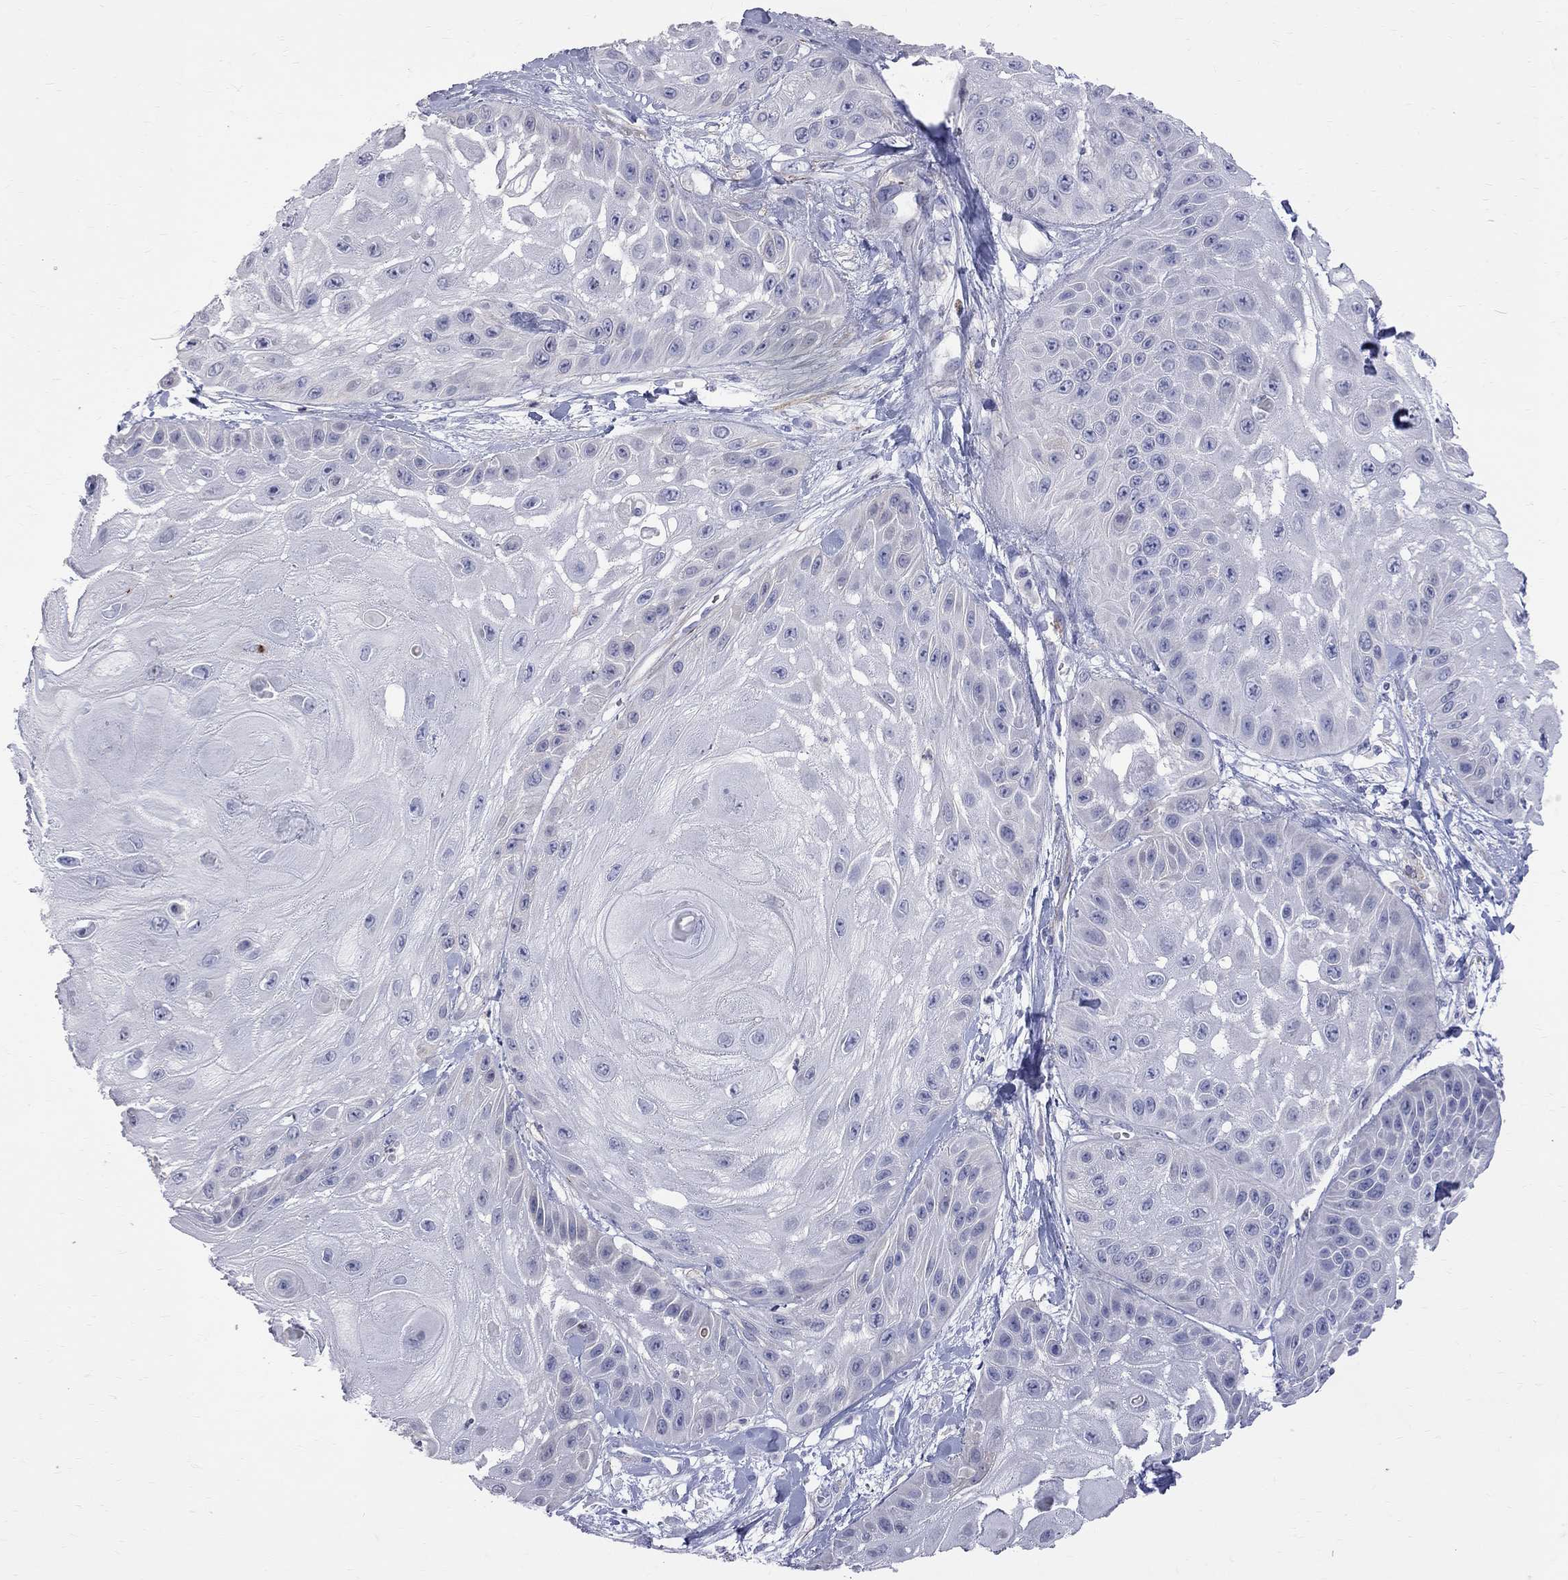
{"staining": {"intensity": "negative", "quantity": "none", "location": "none"}, "tissue": "skin cancer", "cell_type": "Tumor cells", "image_type": "cancer", "snomed": [{"axis": "morphology", "description": "Normal tissue, NOS"}, {"axis": "morphology", "description": "Squamous cell carcinoma, NOS"}, {"axis": "topography", "description": "Skin"}], "caption": "This is an immunohistochemistry (IHC) micrograph of skin cancer (squamous cell carcinoma). There is no staining in tumor cells.", "gene": "S100A3", "patient": {"sex": "male", "age": 79}}